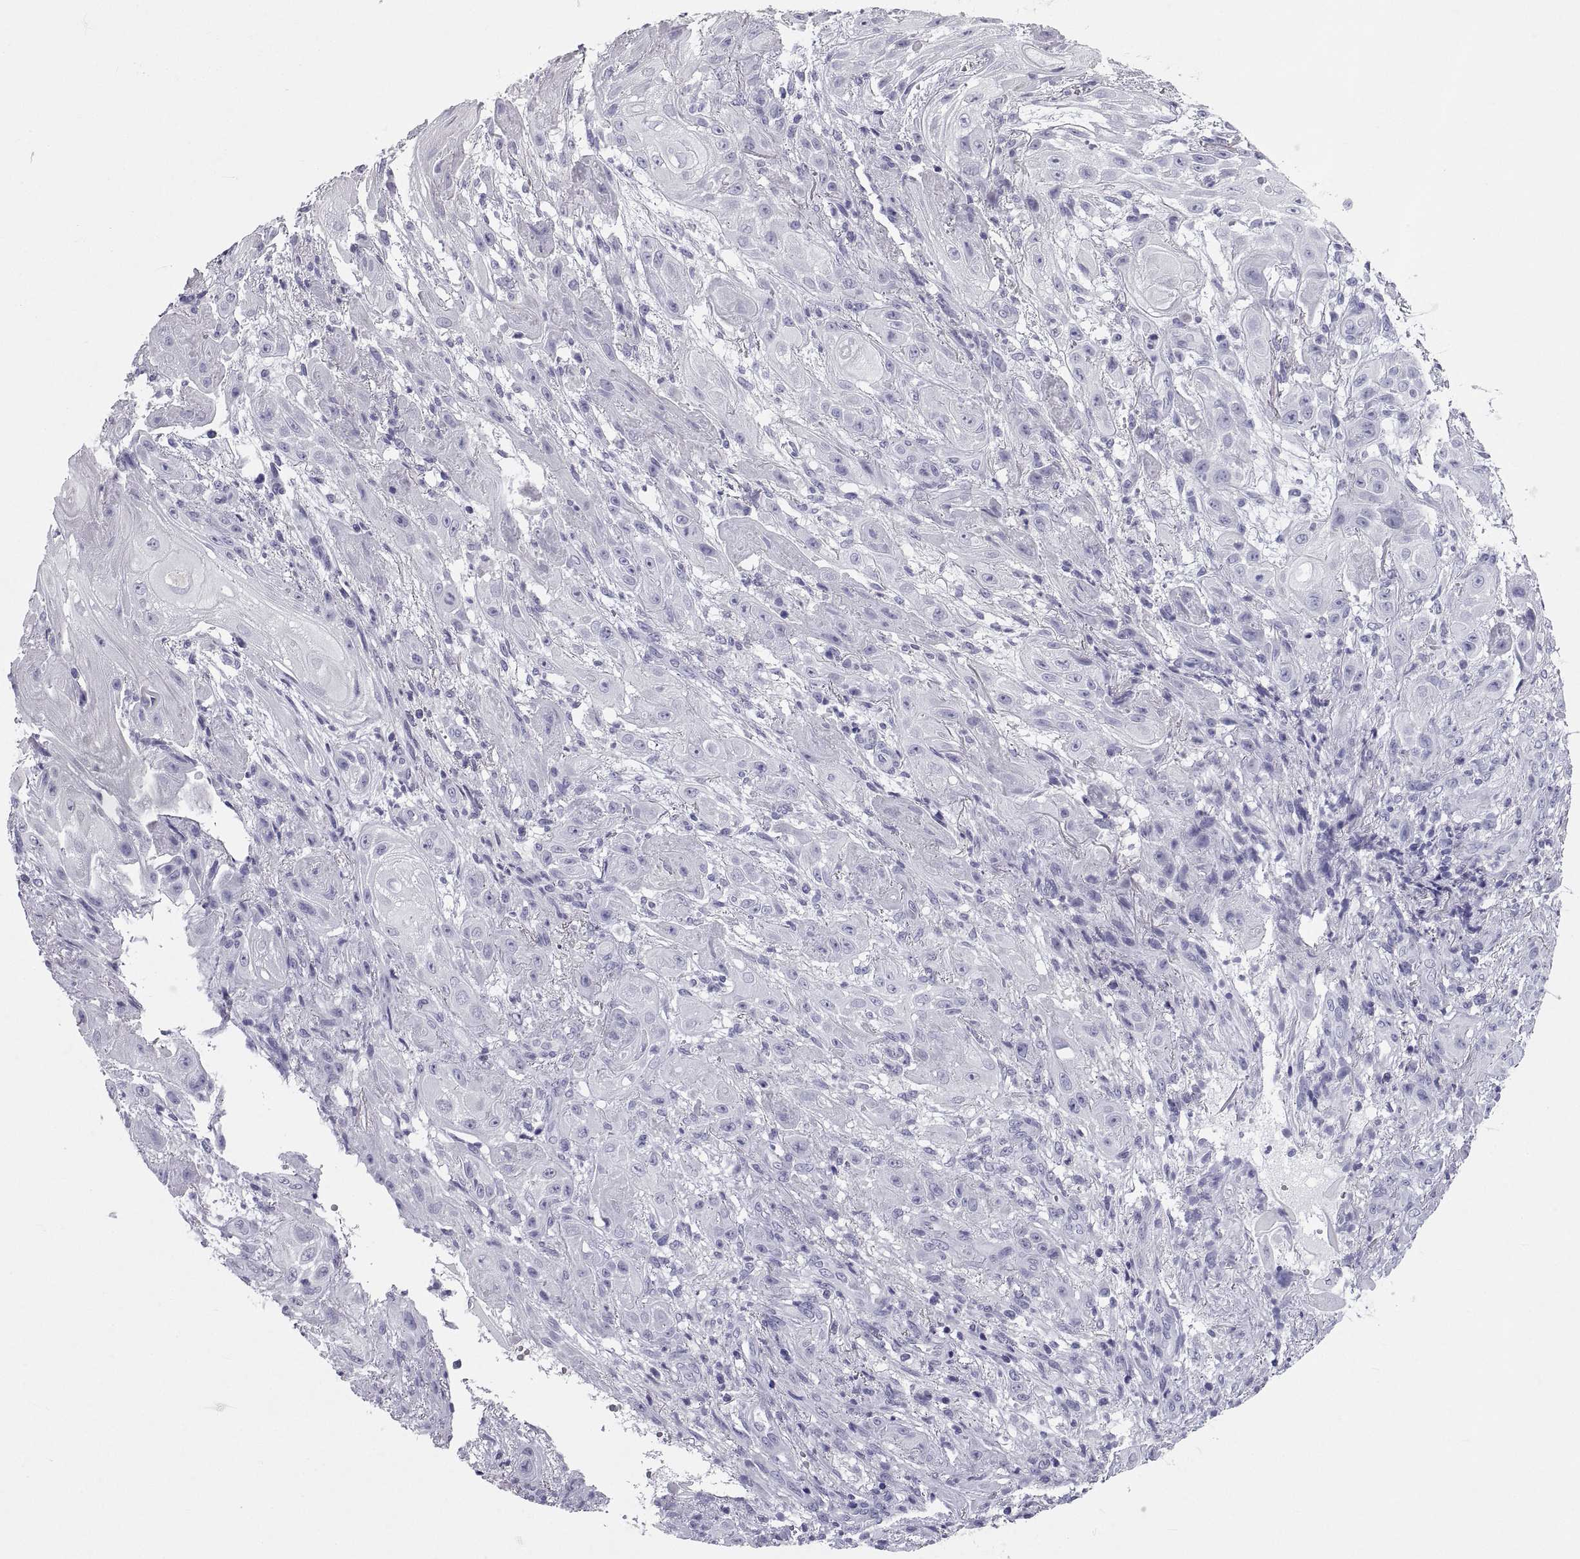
{"staining": {"intensity": "negative", "quantity": "none", "location": "none"}, "tissue": "skin cancer", "cell_type": "Tumor cells", "image_type": "cancer", "snomed": [{"axis": "morphology", "description": "Squamous cell carcinoma, NOS"}, {"axis": "topography", "description": "Skin"}], "caption": "Tumor cells show no significant protein staining in skin cancer.", "gene": "PCSK1N", "patient": {"sex": "male", "age": 62}}